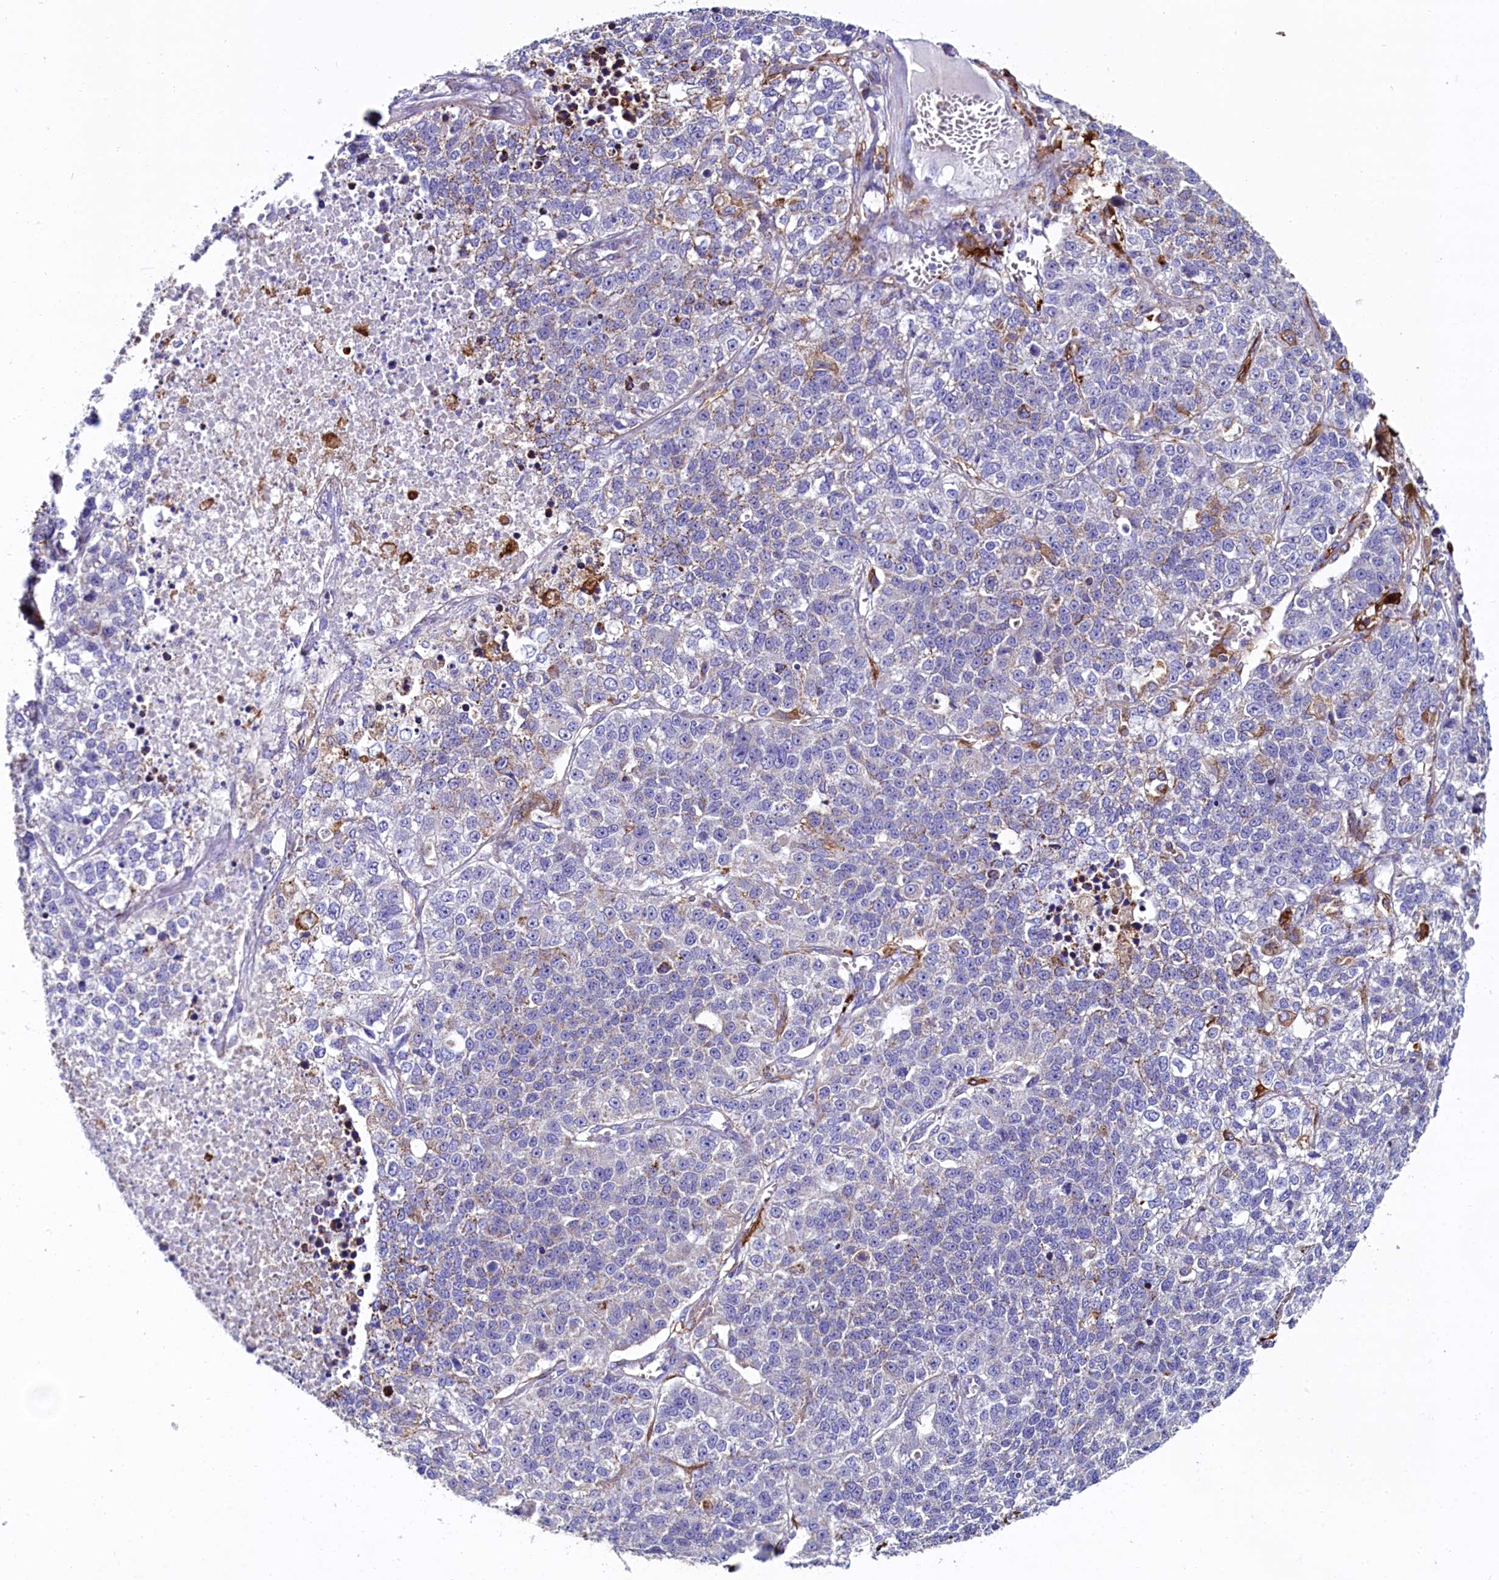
{"staining": {"intensity": "negative", "quantity": "none", "location": "none"}, "tissue": "lung cancer", "cell_type": "Tumor cells", "image_type": "cancer", "snomed": [{"axis": "morphology", "description": "Adenocarcinoma, NOS"}, {"axis": "topography", "description": "Lung"}], "caption": "Image shows no protein expression in tumor cells of lung cancer tissue. (Stains: DAB (3,3'-diaminobenzidine) IHC with hematoxylin counter stain, Microscopy: brightfield microscopy at high magnification).", "gene": "IL20RA", "patient": {"sex": "male", "age": 49}}